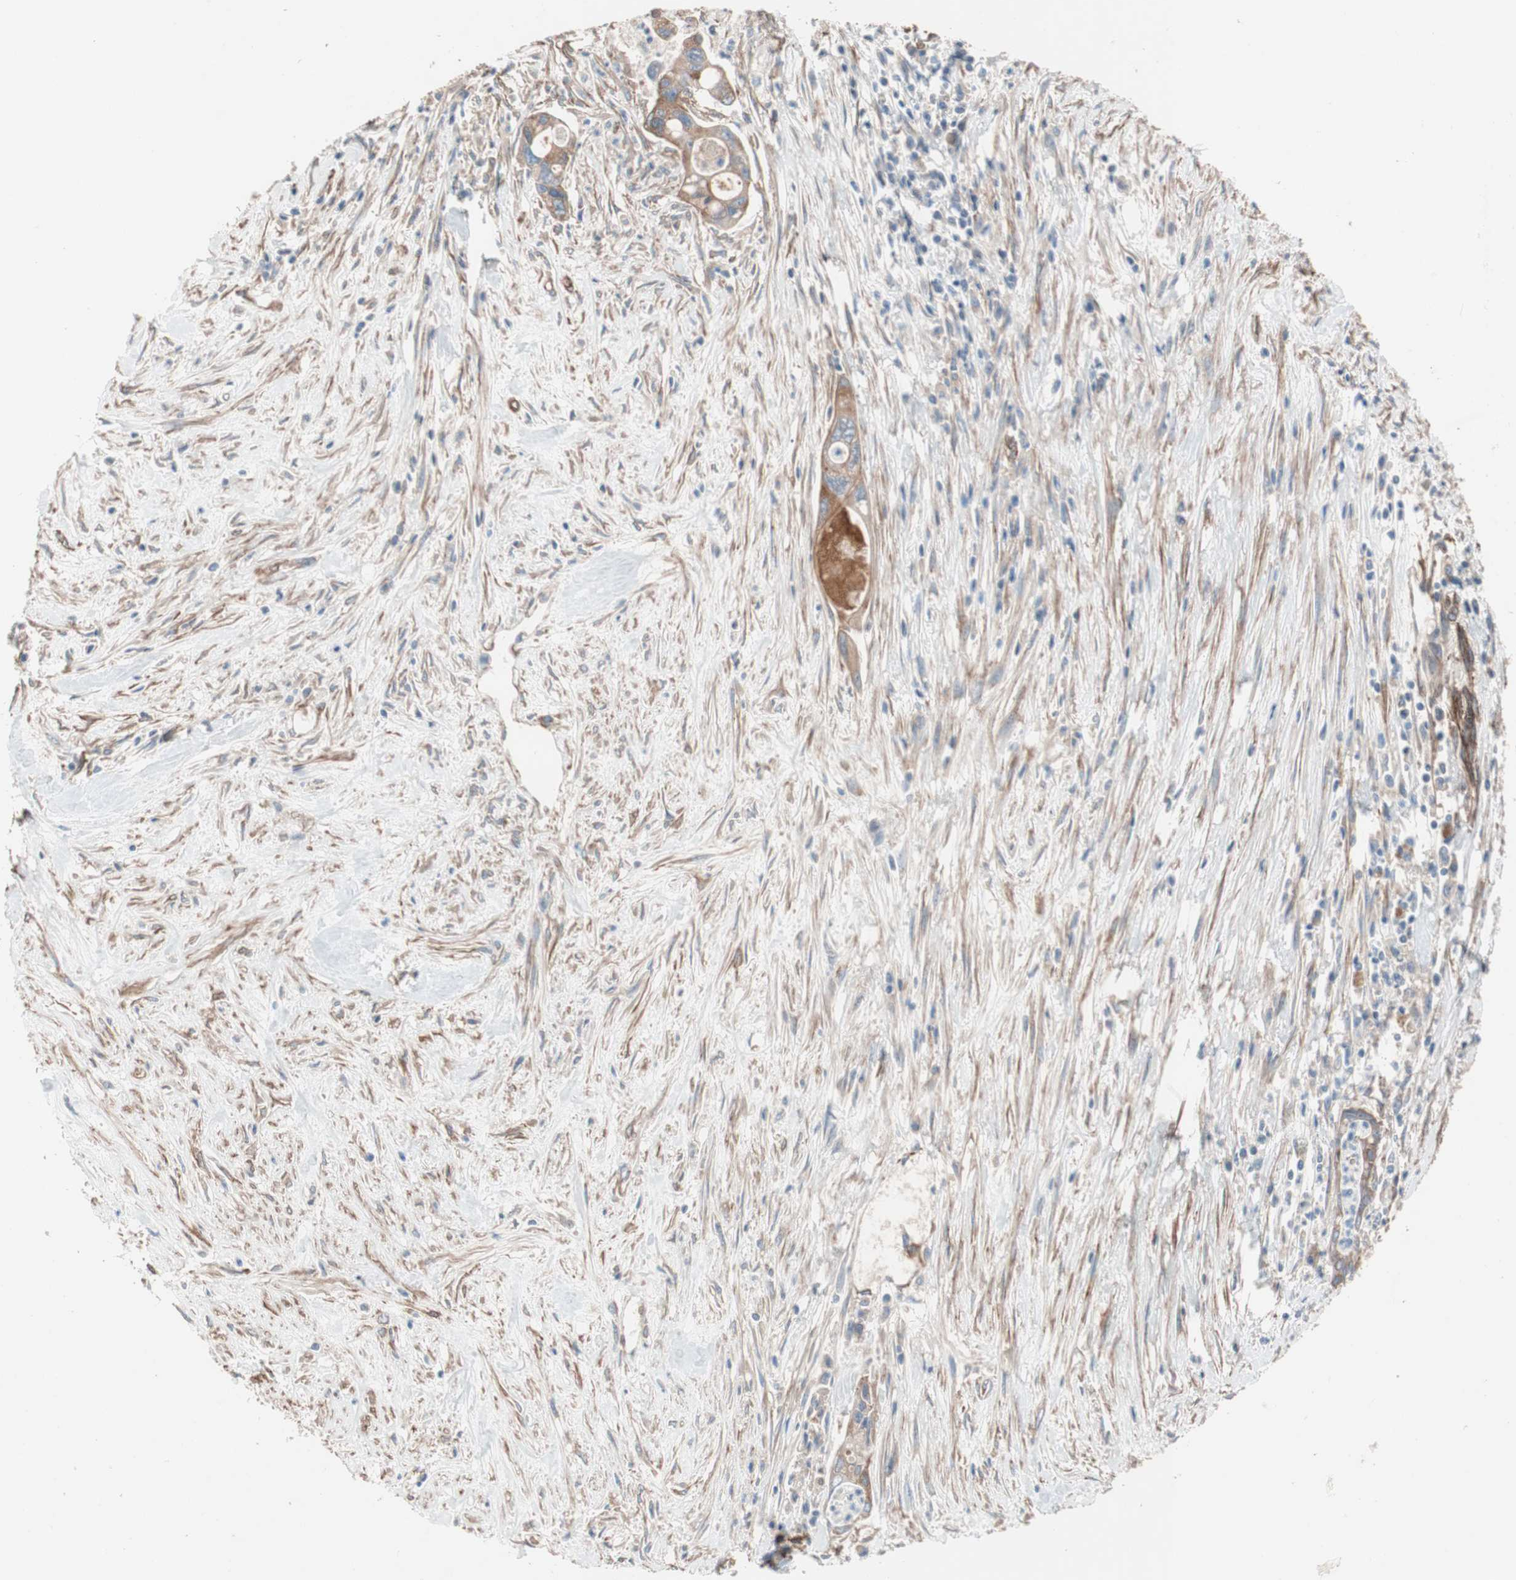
{"staining": {"intensity": "moderate", "quantity": "25%-75%", "location": "cytoplasmic/membranous"}, "tissue": "pancreatic cancer", "cell_type": "Tumor cells", "image_type": "cancer", "snomed": [{"axis": "morphology", "description": "Adenocarcinoma, NOS"}, {"axis": "topography", "description": "Pancreas"}], "caption": "Immunohistochemical staining of human adenocarcinoma (pancreatic) exhibits moderate cytoplasmic/membranous protein staining in about 25%-75% of tumor cells.", "gene": "SPINT1", "patient": {"sex": "male", "age": 70}}